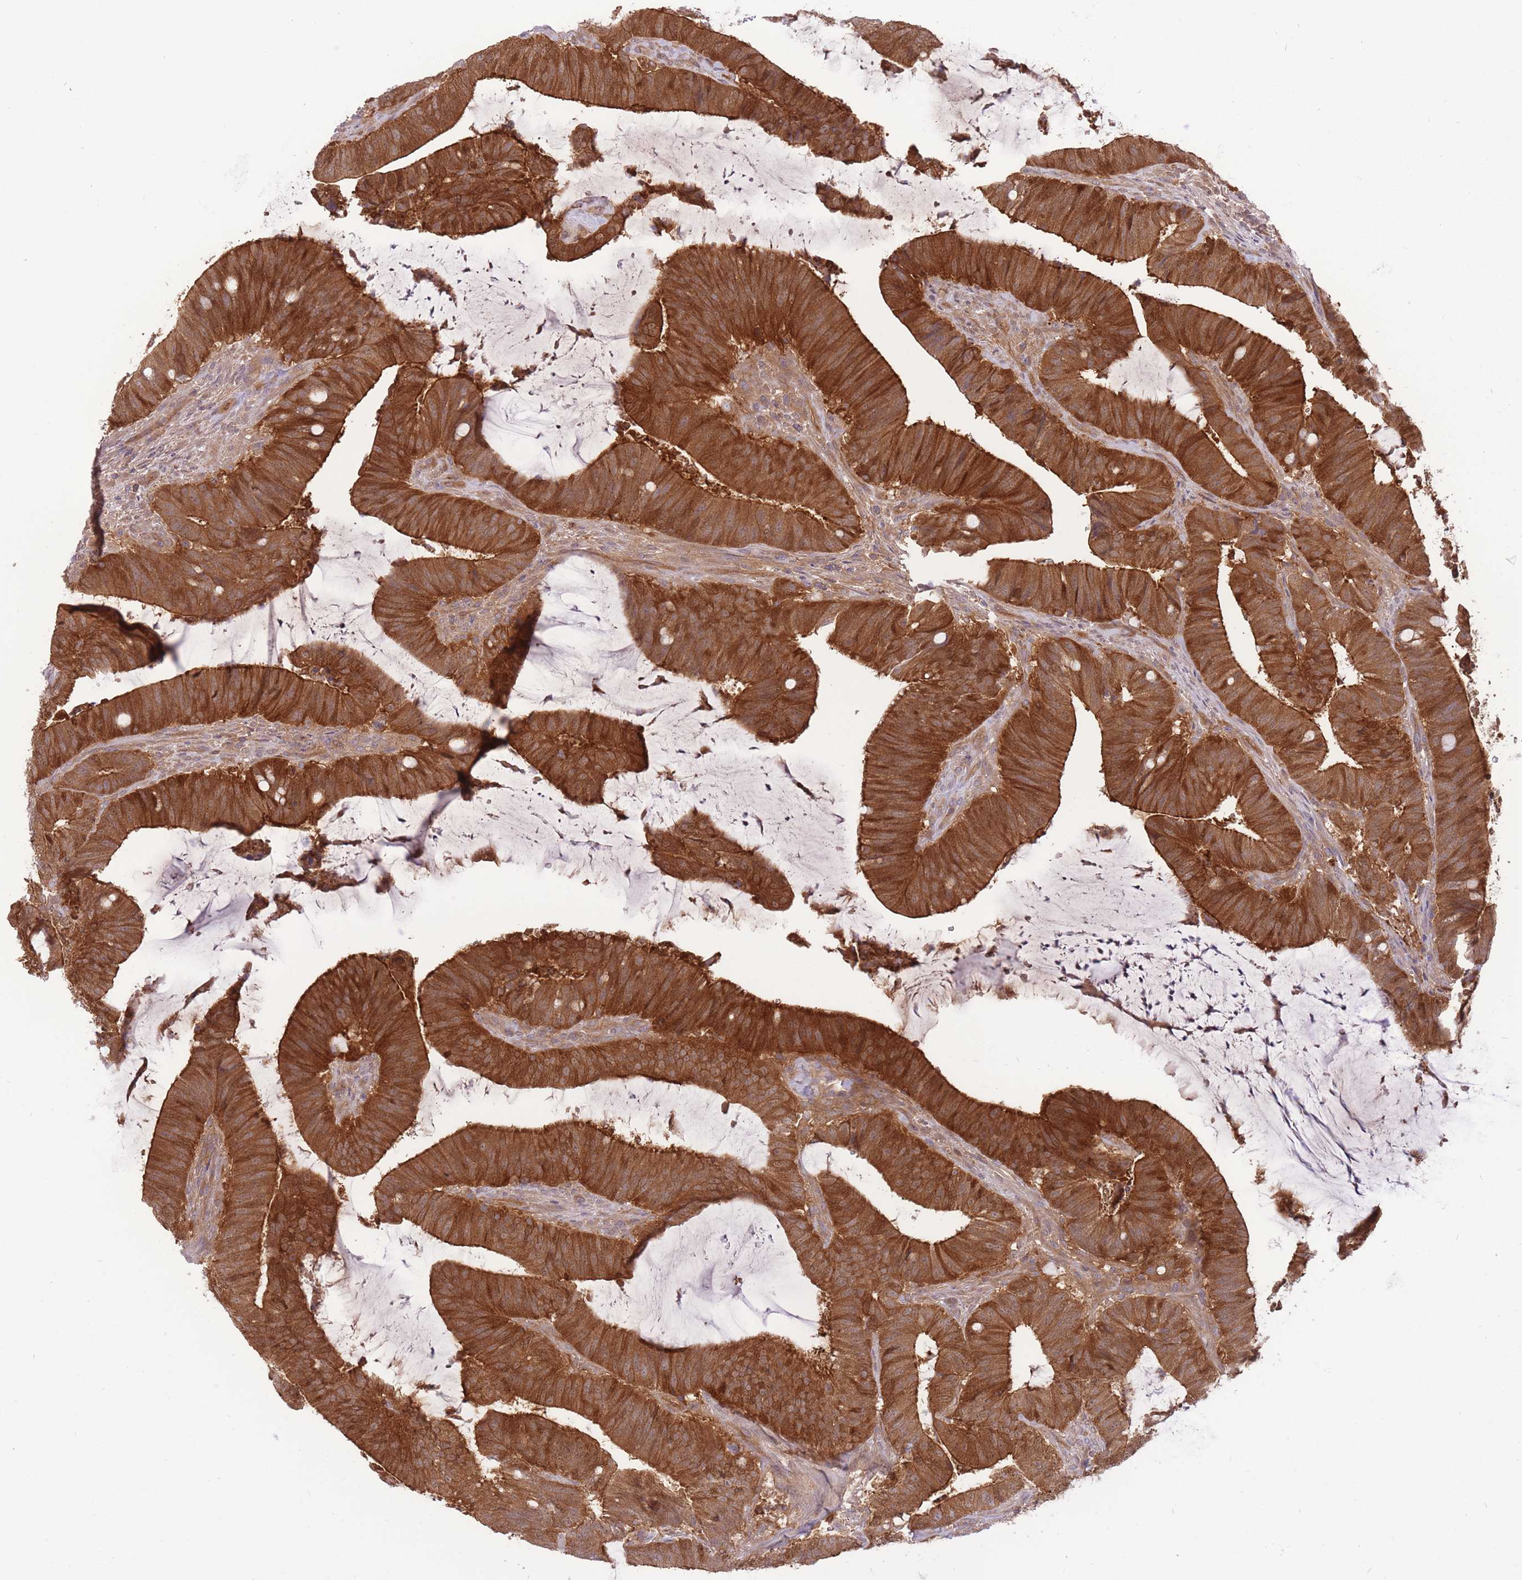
{"staining": {"intensity": "strong", "quantity": ">75%", "location": "cytoplasmic/membranous"}, "tissue": "colorectal cancer", "cell_type": "Tumor cells", "image_type": "cancer", "snomed": [{"axis": "morphology", "description": "Adenocarcinoma, NOS"}, {"axis": "topography", "description": "Colon"}], "caption": "Immunohistochemistry (IHC) (DAB) staining of human colorectal cancer shows strong cytoplasmic/membranous protein positivity in about >75% of tumor cells.", "gene": "PREP", "patient": {"sex": "female", "age": 43}}